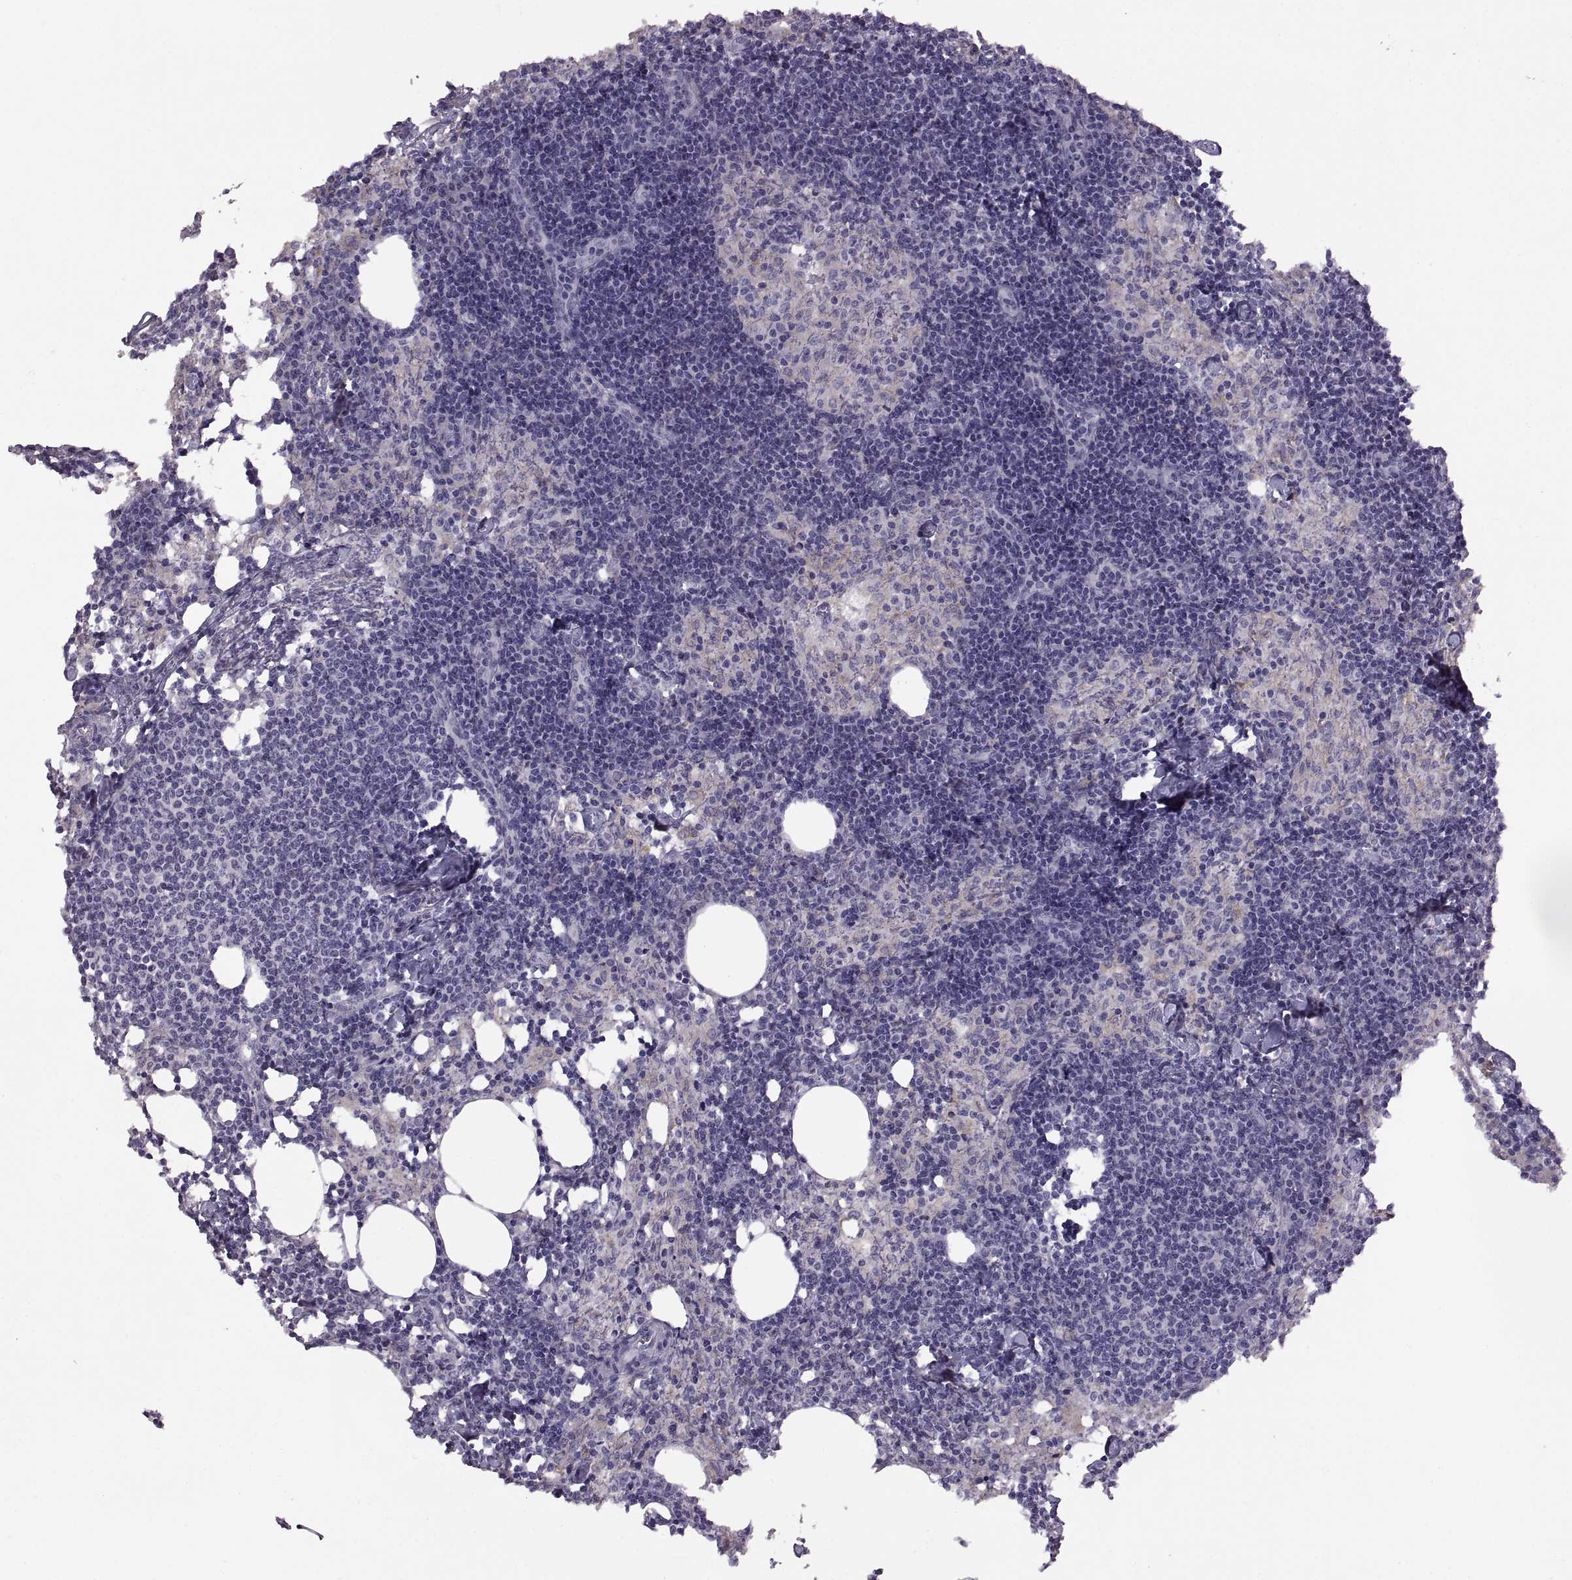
{"staining": {"intensity": "negative", "quantity": "none", "location": "none"}, "tissue": "lymph node", "cell_type": "Germinal center cells", "image_type": "normal", "snomed": [{"axis": "morphology", "description": "Normal tissue, NOS"}, {"axis": "topography", "description": "Lymph node"}], "caption": "An immunohistochemistry image of unremarkable lymph node is shown. There is no staining in germinal center cells of lymph node. (Brightfield microscopy of DAB (3,3'-diaminobenzidine) immunohistochemistry at high magnification).", "gene": "MEIOC", "patient": {"sex": "female", "age": 52}}